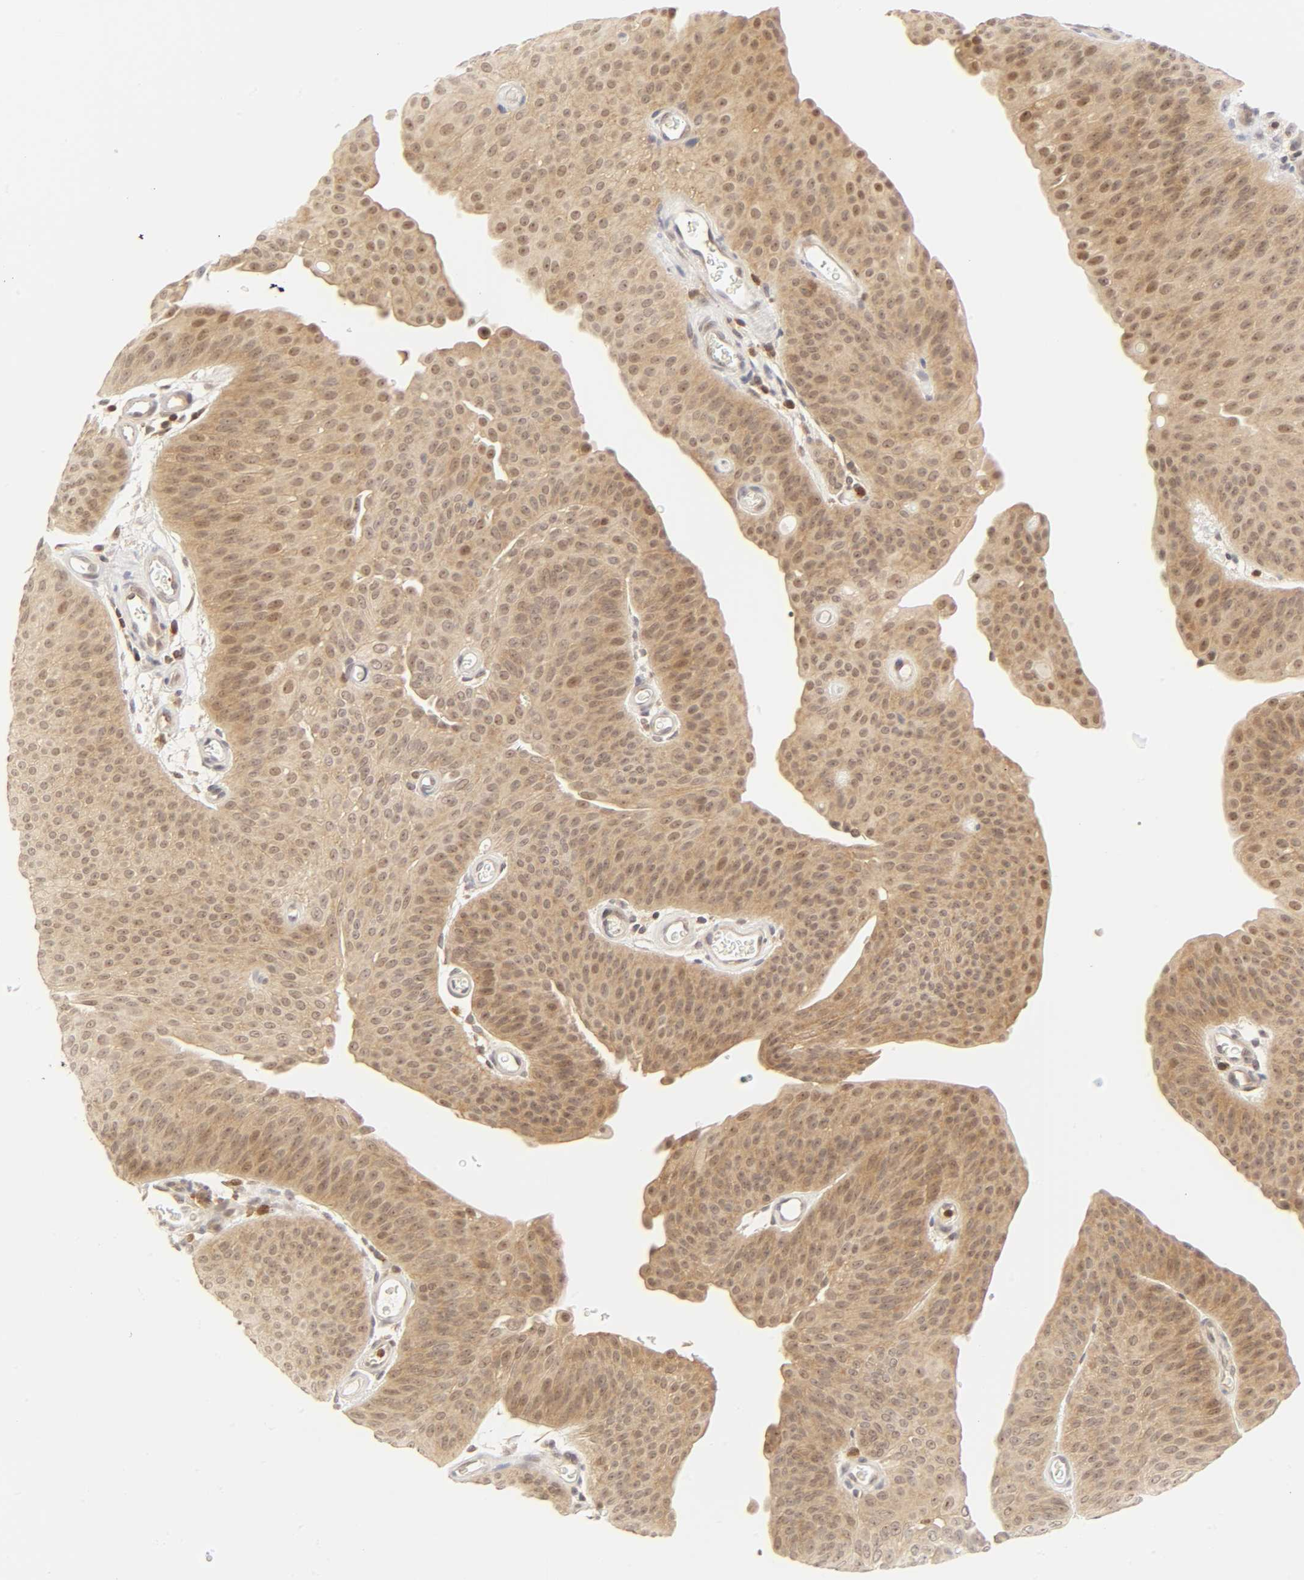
{"staining": {"intensity": "moderate", "quantity": ">75%", "location": "cytoplasmic/membranous"}, "tissue": "urothelial cancer", "cell_type": "Tumor cells", "image_type": "cancer", "snomed": [{"axis": "morphology", "description": "Urothelial carcinoma, Low grade"}, {"axis": "topography", "description": "Urinary bladder"}], "caption": "Moderate cytoplasmic/membranous positivity for a protein is seen in about >75% of tumor cells of urothelial cancer using IHC.", "gene": "KIF2A", "patient": {"sex": "female", "age": 60}}